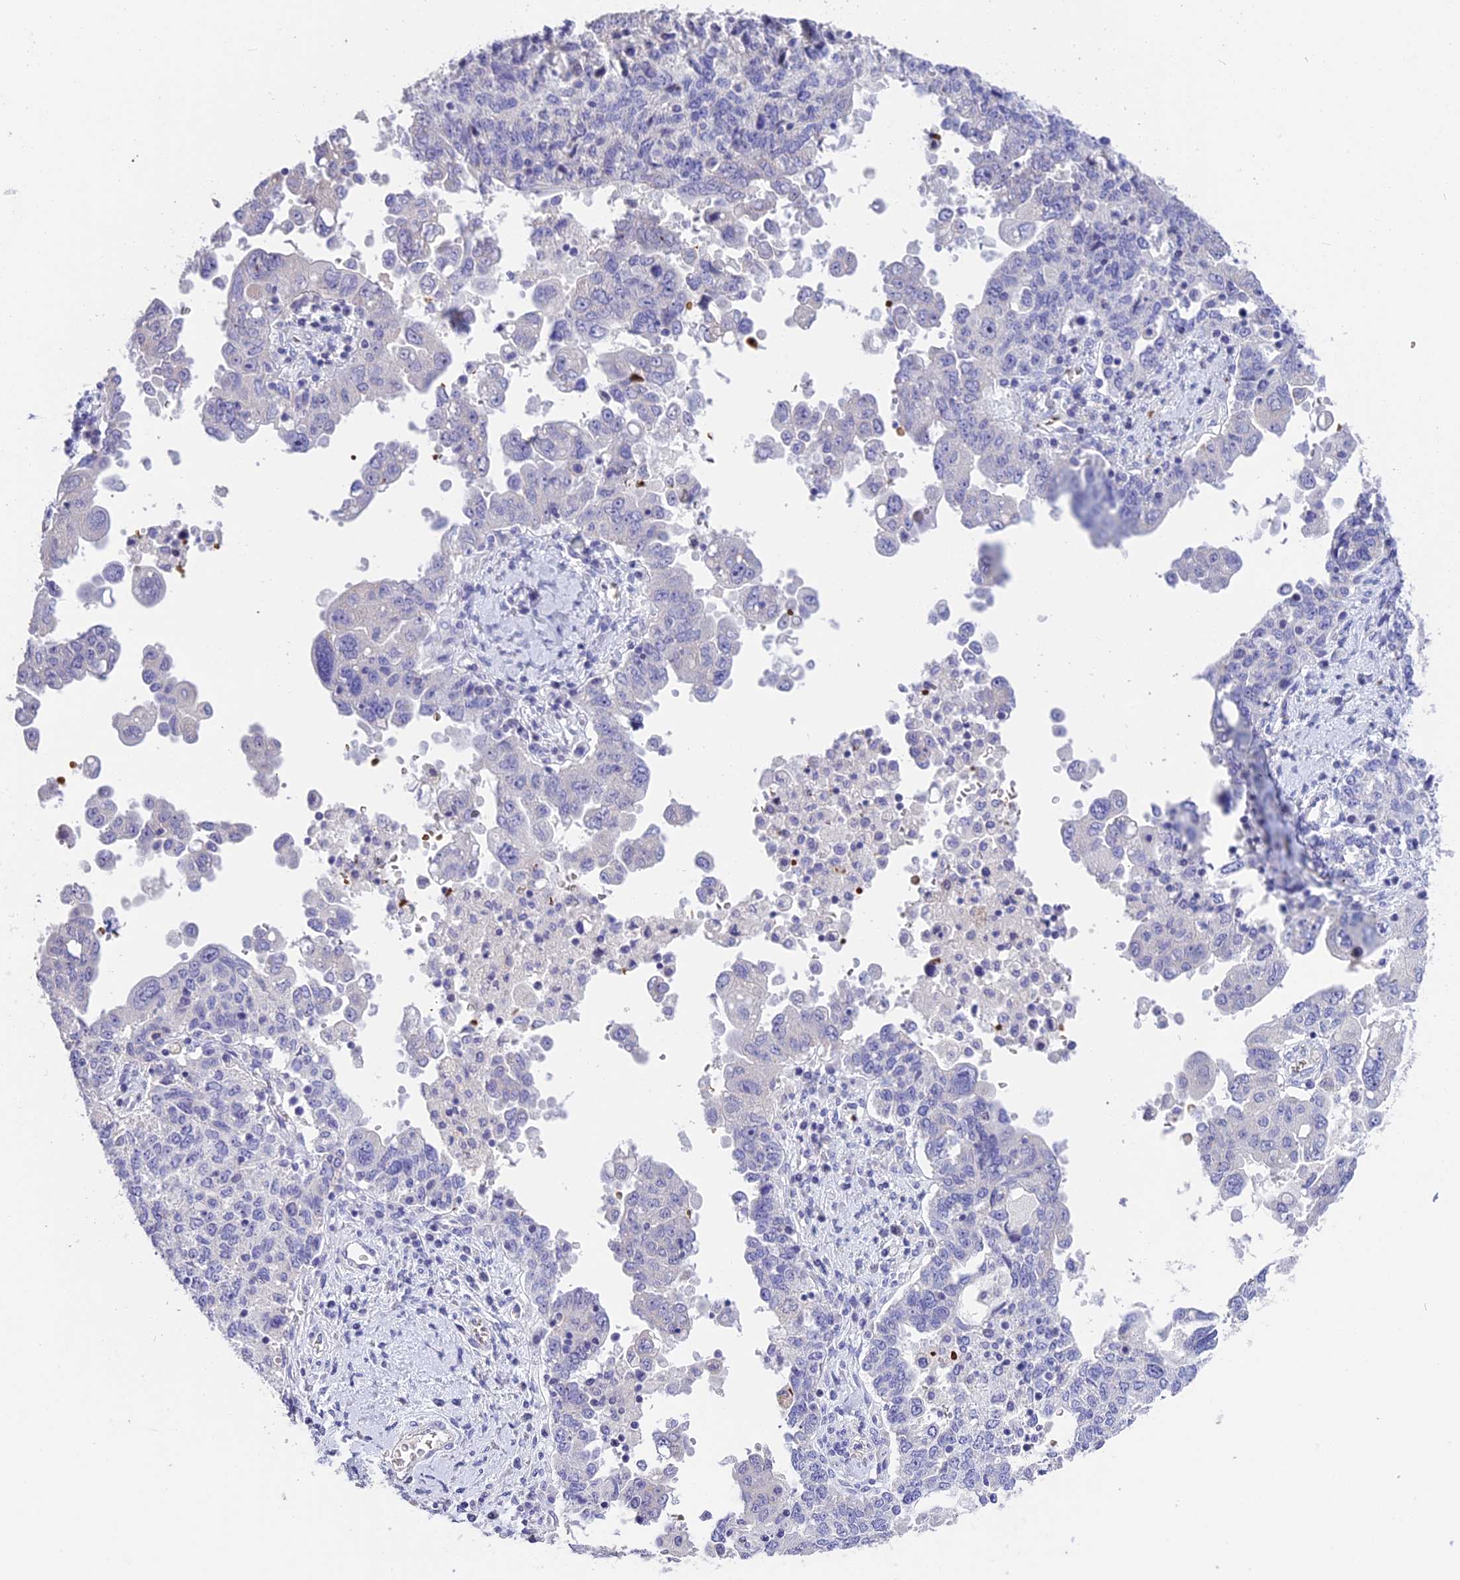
{"staining": {"intensity": "negative", "quantity": "none", "location": "none"}, "tissue": "ovarian cancer", "cell_type": "Tumor cells", "image_type": "cancer", "snomed": [{"axis": "morphology", "description": "Carcinoma, endometroid"}, {"axis": "topography", "description": "Ovary"}], "caption": "Tumor cells are negative for brown protein staining in ovarian endometroid carcinoma.", "gene": "TNNC2", "patient": {"sex": "female", "age": 62}}